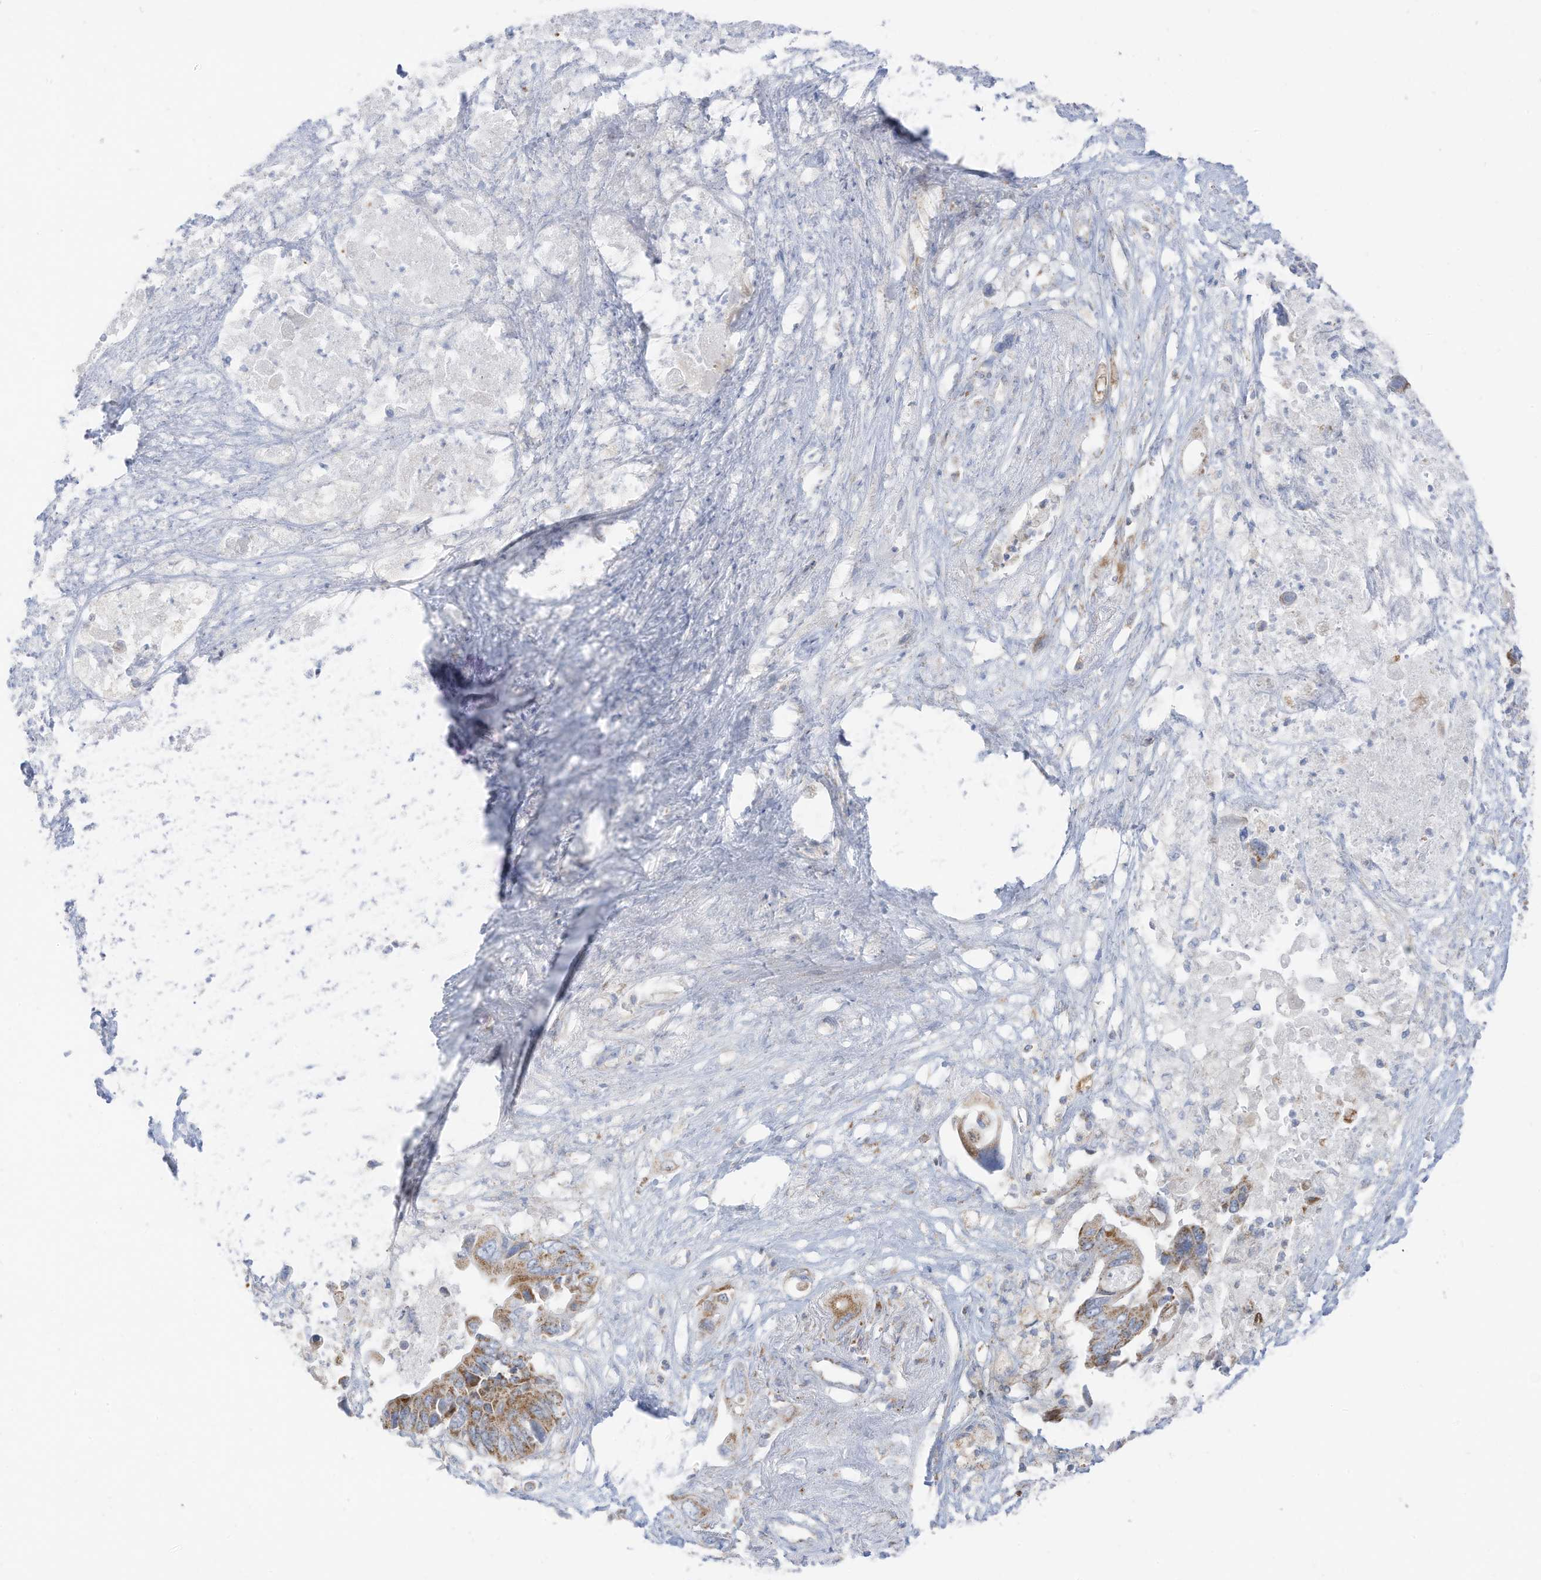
{"staining": {"intensity": "moderate", "quantity": ">75%", "location": "cytoplasmic/membranous"}, "tissue": "pancreatic cancer", "cell_type": "Tumor cells", "image_type": "cancer", "snomed": [{"axis": "morphology", "description": "Adenocarcinoma, NOS"}, {"axis": "topography", "description": "Pancreas"}], "caption": "Pancreatic cancer stained with a protein marker displays moderate staining in tumor cells.", "gene": "ETHE1", "patient": {"sex": "male", "age": 66}}